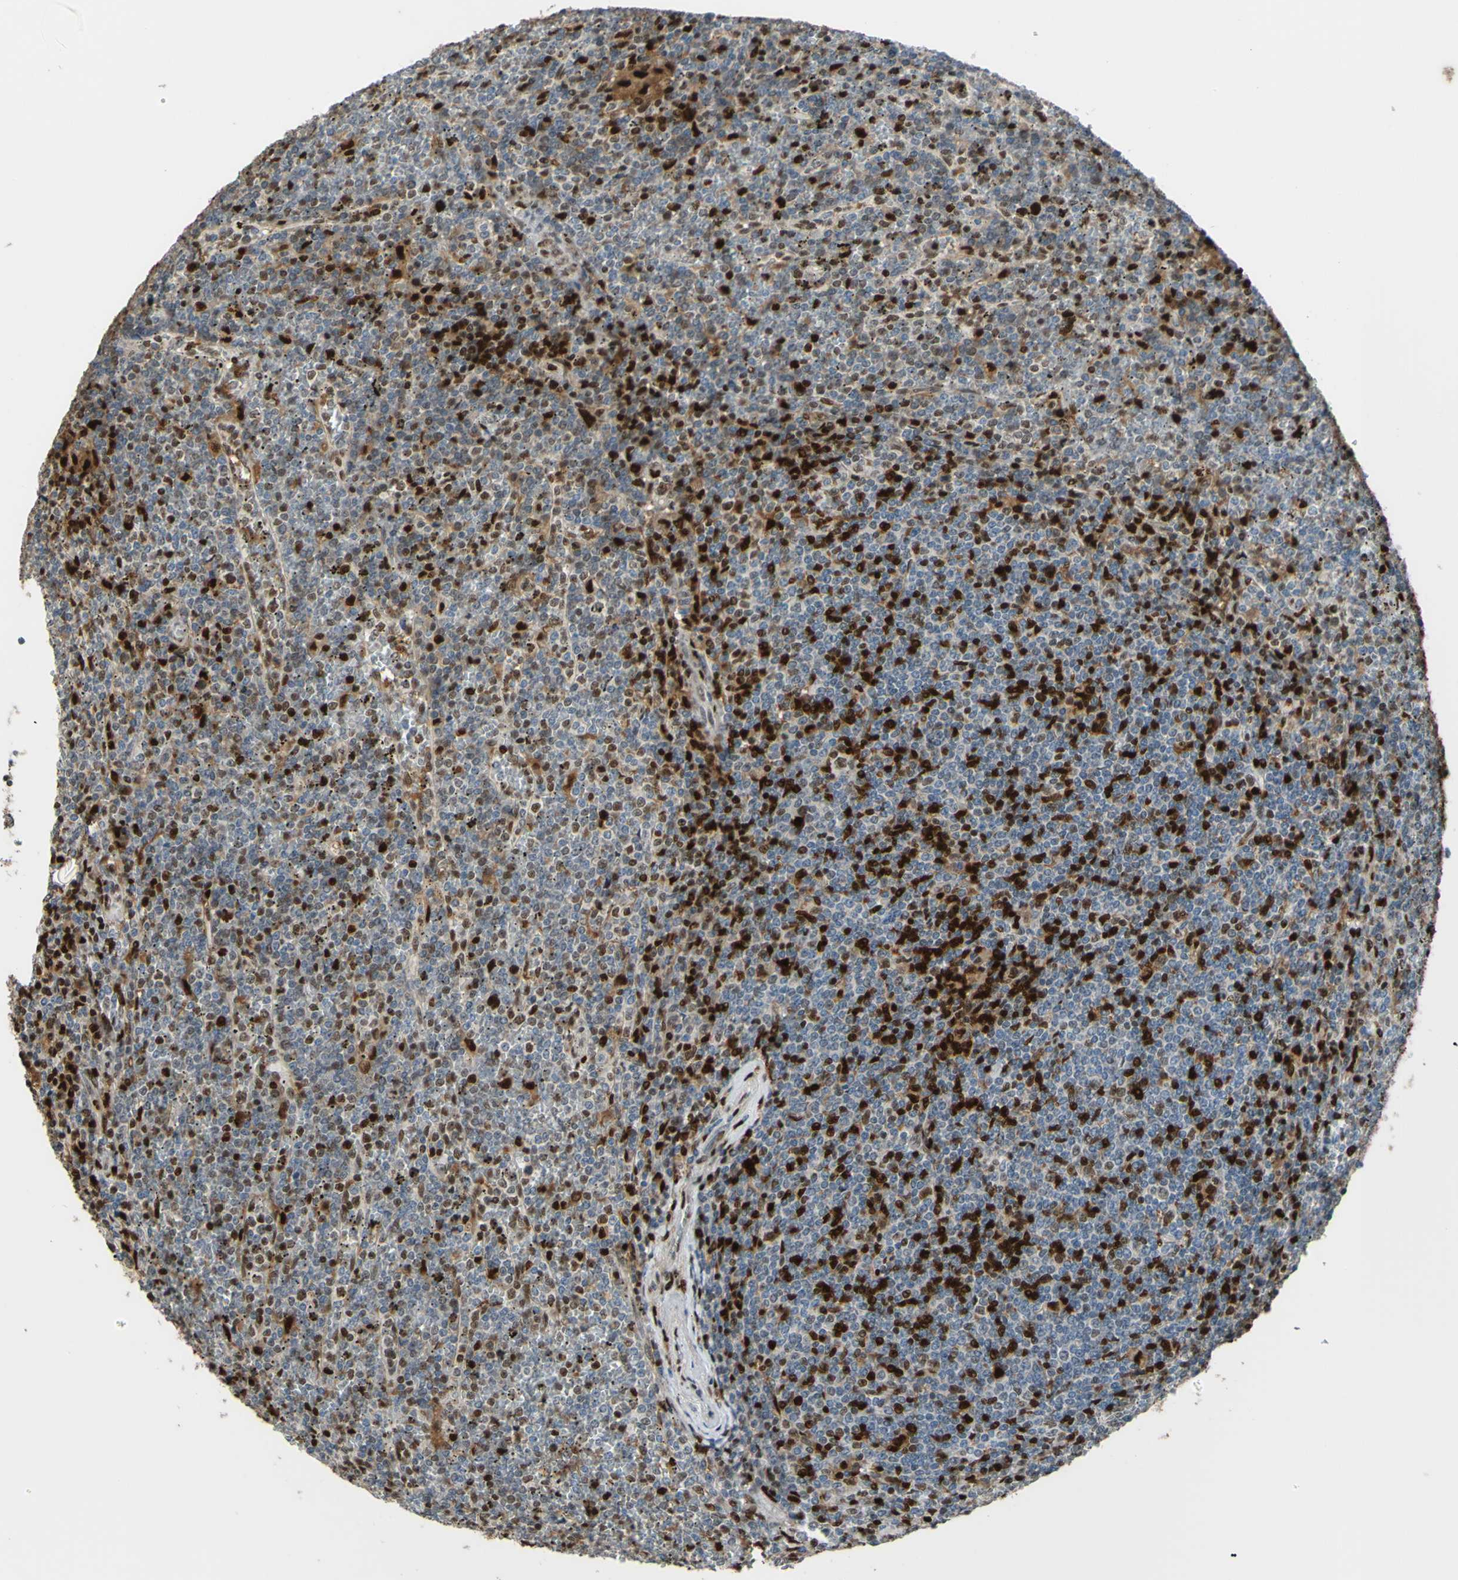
{"staining": {"intensity": "strong", "quantity": "25%-75%", "location": "cytoplasmic/membranous,nuclear"}, "tissue": "lymphoma", "cell_type": "Tumor cells", "image_type": "cancer", "snomed": [{"axis": "morphology", "description": "Malignant lymphoma, non-Hodgkin's type, Low grade"}, {"axis": "topography", "description": "Spleen"}], "caption": "A brown stain shows strong cytoplasmic/membranous and nuclear expression of a protein in human malignant lymphoma, non-Hodgkin's type (low-grade) tumor cells.", "gene": "FKBP5", "patient": {"sex": "female", "age": 19}}